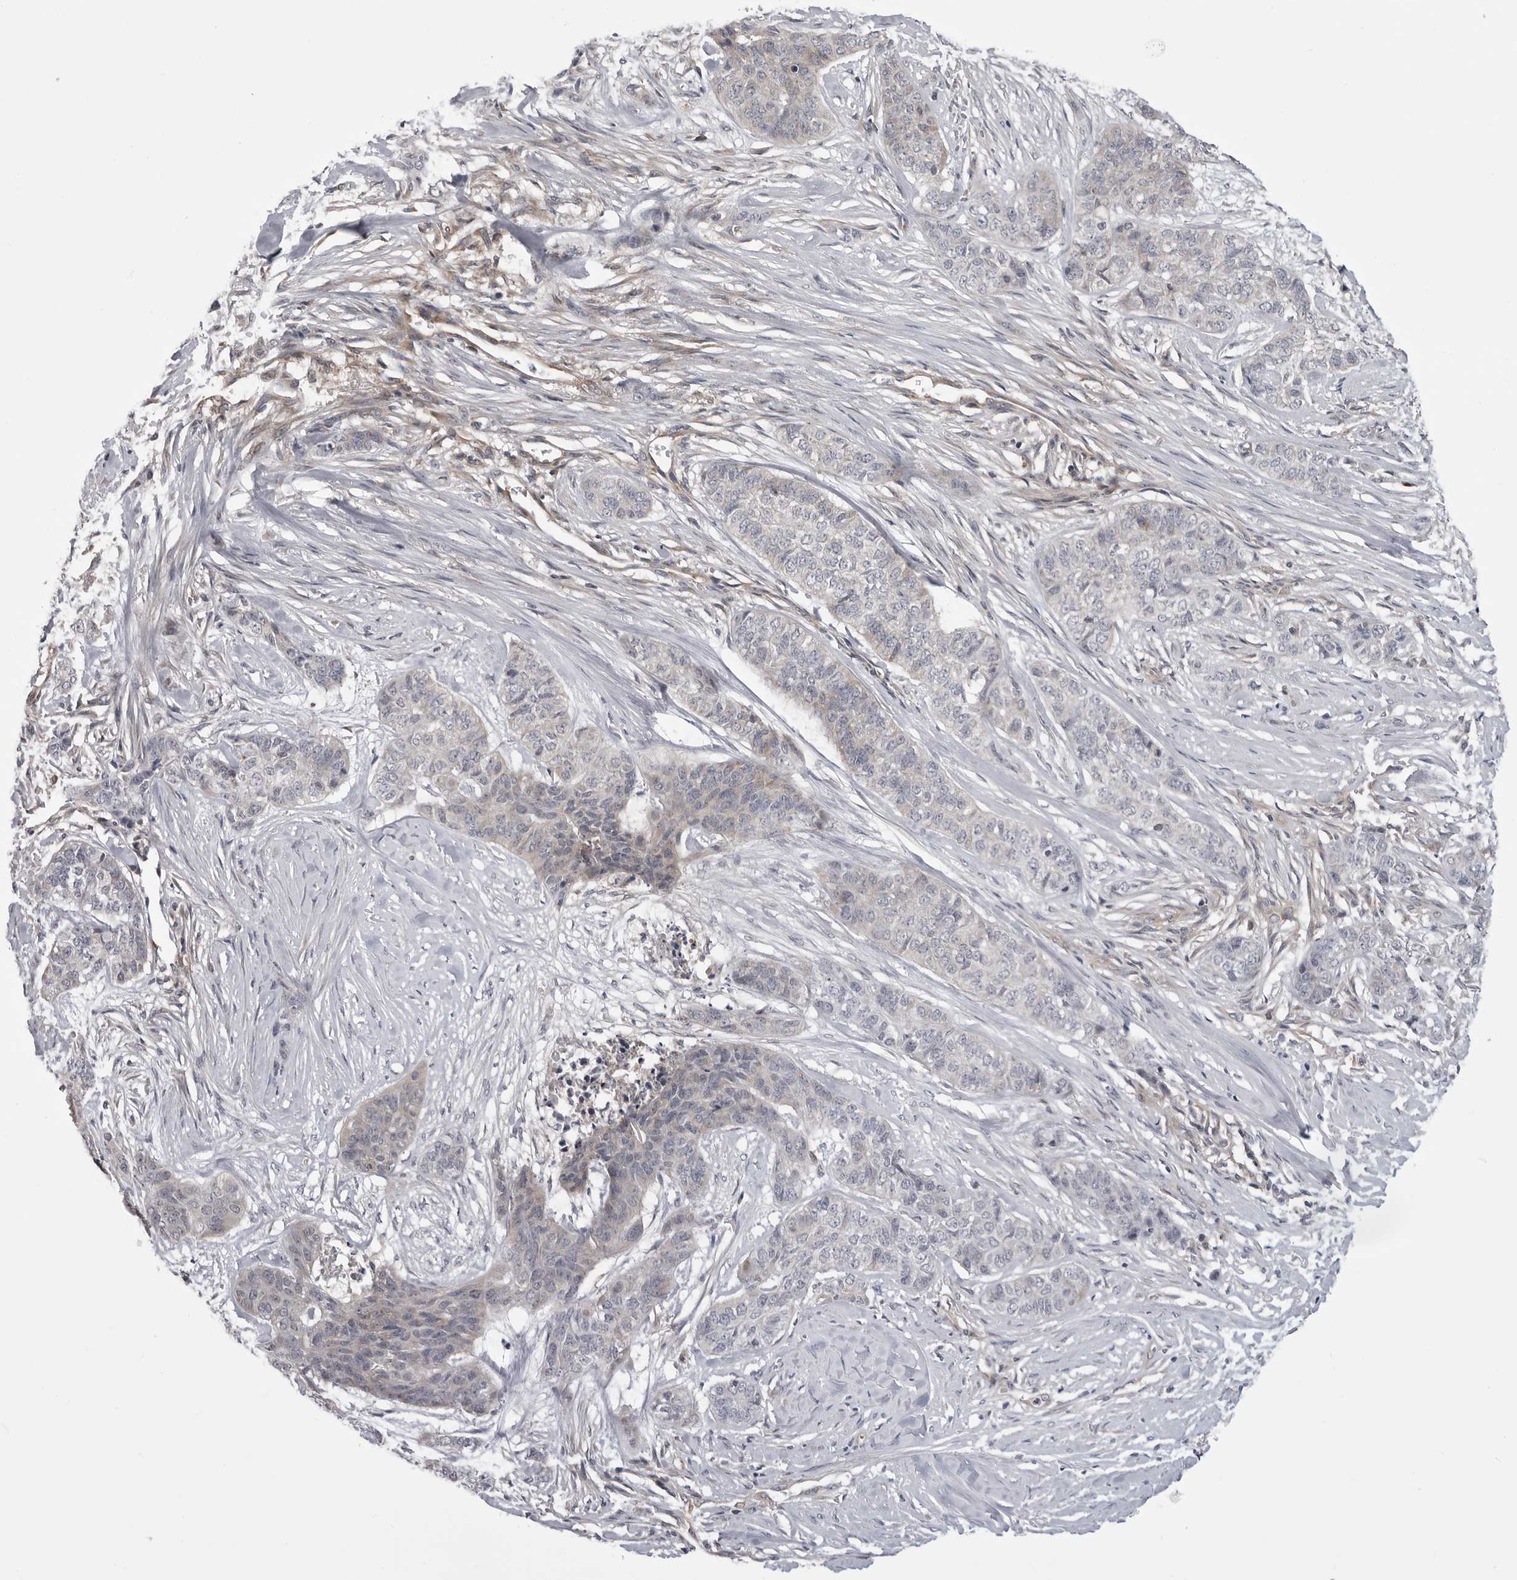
{"staining": {"intensity": "negative", "quantity": "none", "location": "none"}, "tissue": "skin cancer", "cell_type": "Tumor cells", "image_type": "cancer", "snomed": [{"axis": "morphology", "description": "Basal cell carcinoma"}, {"axis": "topography", "description": "Skin"}], "caption": "Skin cancer (basal cell carcinoma) stained for a protein using immunohistochemistry reveals no staining tumor cells.", "gene": "CCDC18", "patient": {"sex": "female", "age": 64}}